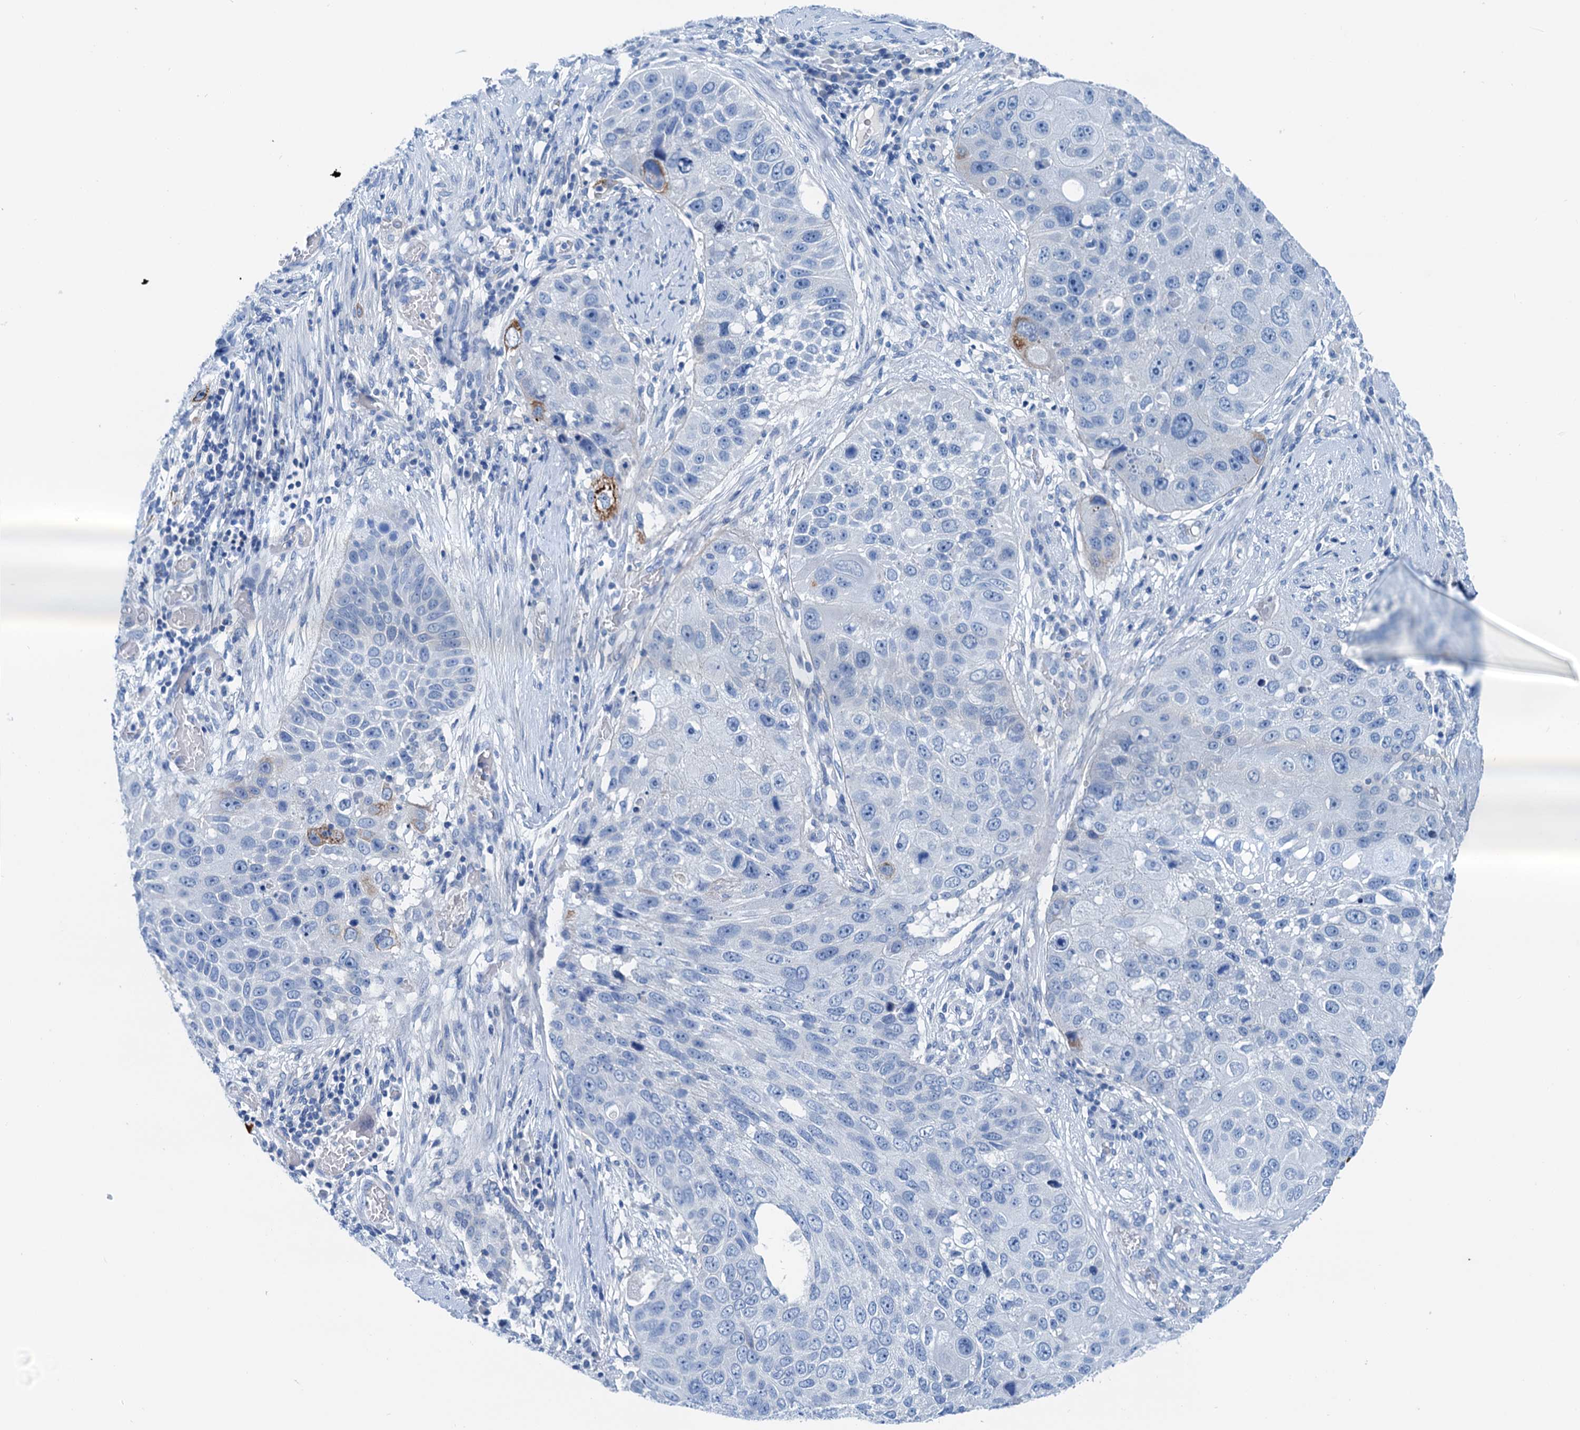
{"staining": {"intensity": "negative", "quantity": "none", "location": "none"}, "tissue": "lung cancer", "cell_type": "Tumor cells", "image_type": "cancer", "snomed": [{"axis": "morphology", "description": "Squamous cell carcinoma, NOS"}, {"axis": "topography", "description": "Lung"}], "caption": "This is an IHC photomicrograph of human squamous cell carcinoma (lung). There is no expression in tumor cells.", "gene": "KNDC1", "patient": {"sex": "male", "age": 61}}